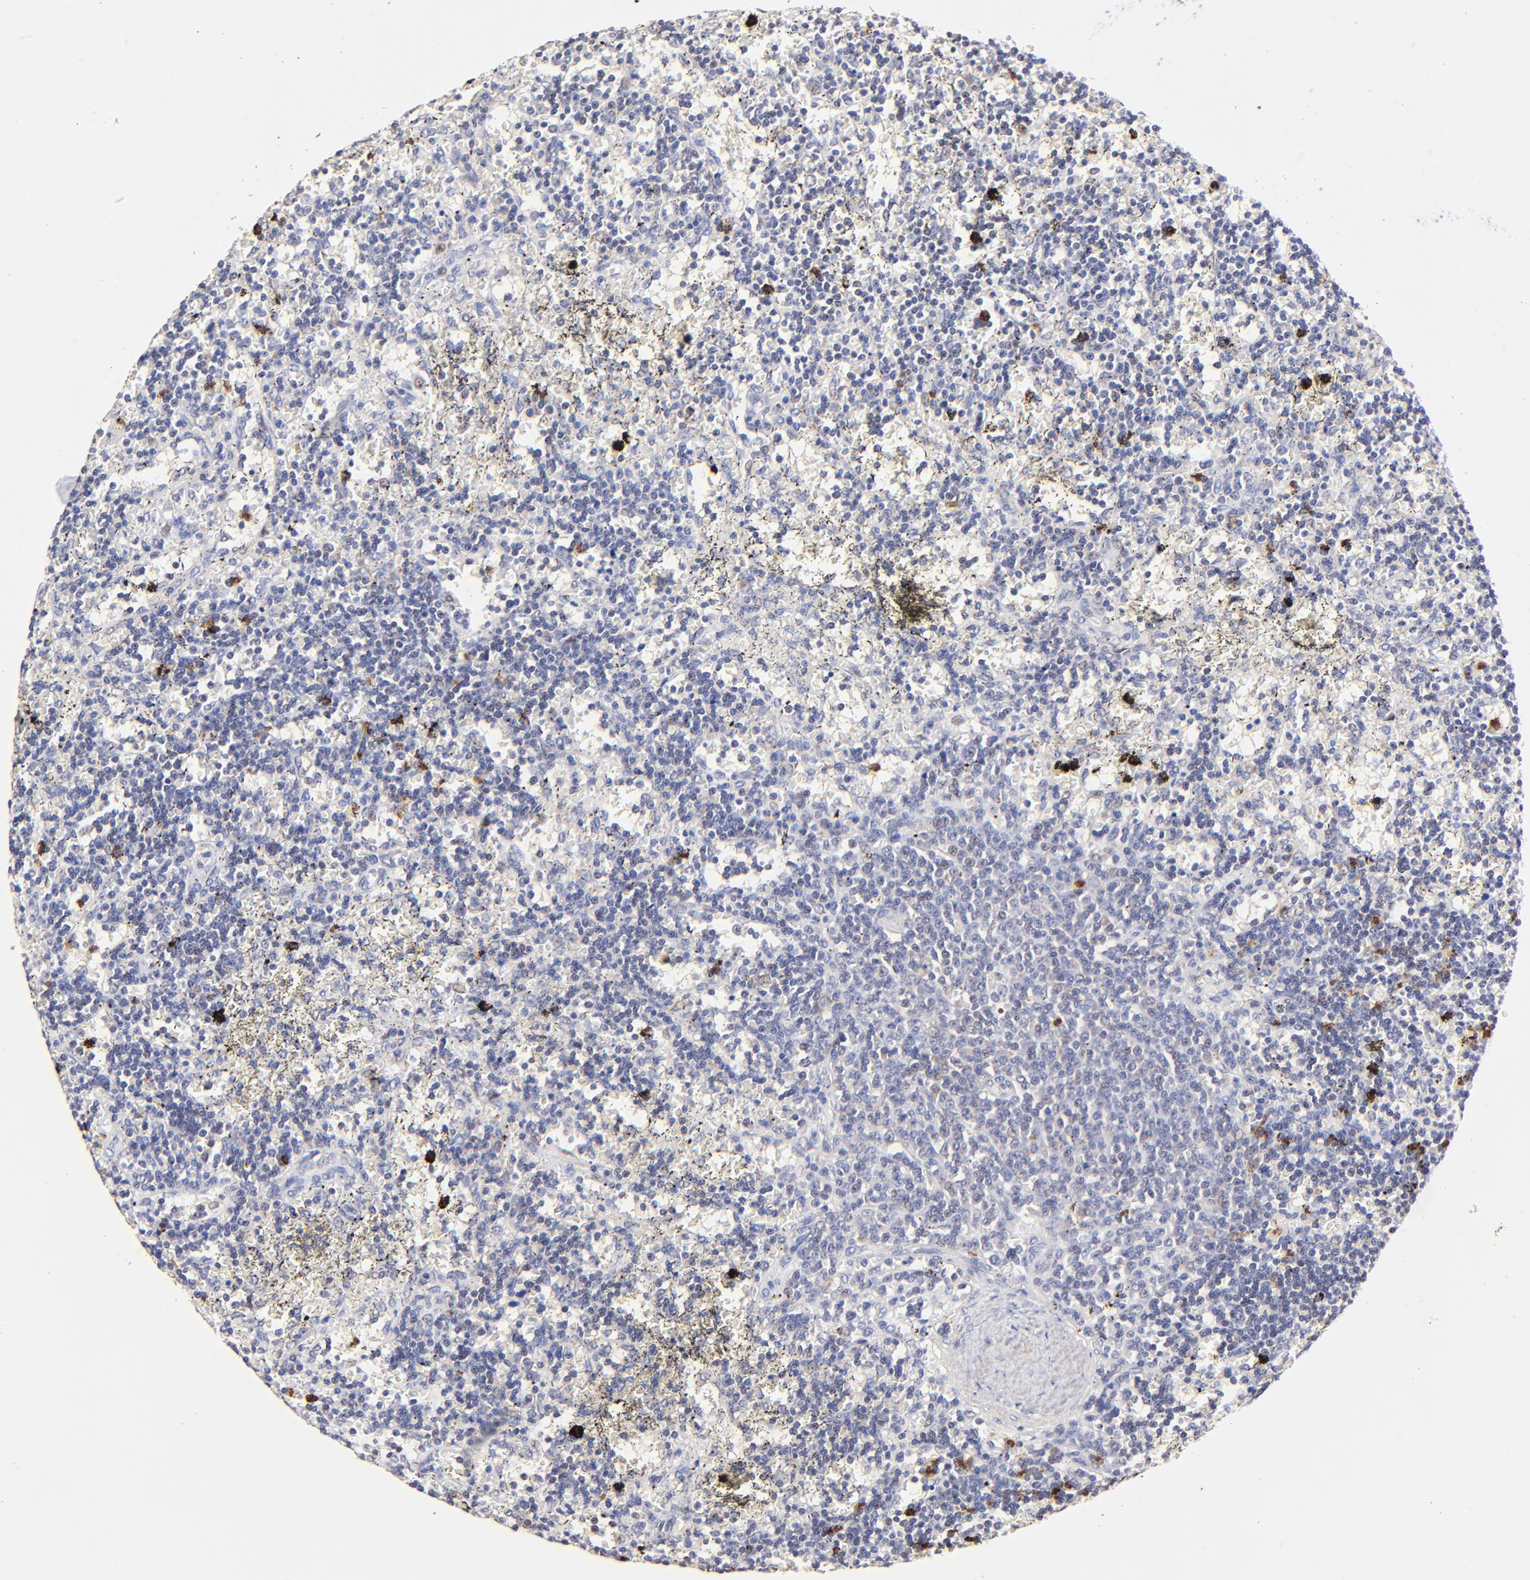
{"staining": {"intensity": "moderate", "quantity": "<25%", "location": "cytoplasmic/membranous,nuclear"}, "tissue": "lymphoma", "cell_type": "Tumor cells", "image_type": "cancer", "snomed": [{"axis": "morphology", "description": "Malignant lymphoma, non-Hodgkin's type, Low grade"}, {"axis": "topography", "description": "Spleen"}], "caption": "The immunohistochemical stain labels moderate cytoplasmic/membranous and nuclear expression in tumor cells of lymphoma tissue. The protein of interest is stained brown, and the nuclei are stained in blue (DAB (3,3'-diaminobenzidine) IHC with brightfield microscopy, high magnification).", "gene": "BBOF1", "patient": {"sex": "male", "age": 60}}